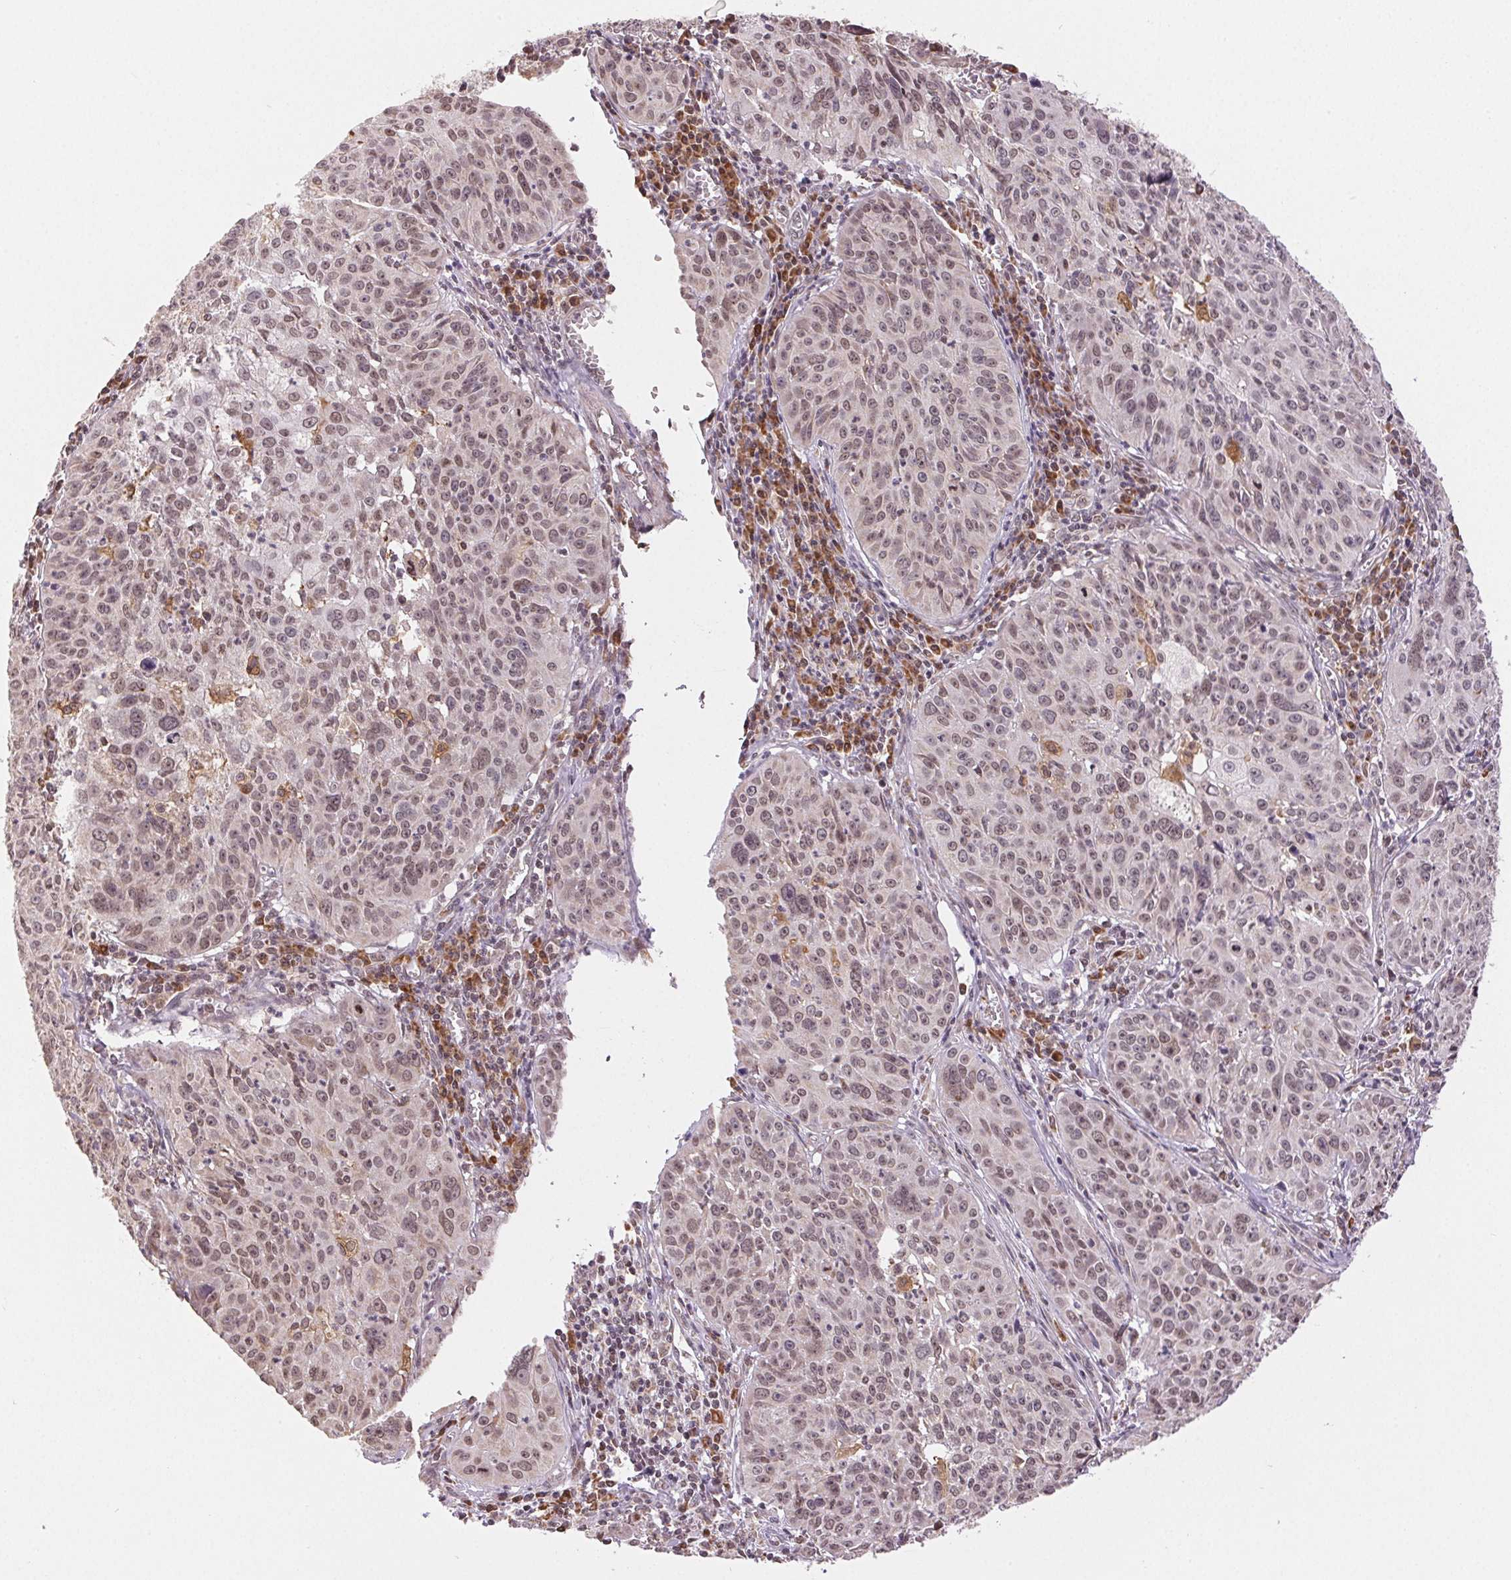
{"staining": {"intensity": "moderate", "quantity": "25%-75%", "location": "nuclear"}, "tissue": "cervical cancer", "cell_type": "Tumor cells", "image_type": "cancer", "snomed": [{"axis": "morphology", "description": "Squamous cell carcinoma, NOS"}, {"axis": "topography", "description": "Cervix"}], "caption": "Cervical cancer stained with a protein marker shows moderate staining in tumor cells.", "gene": "PIWIL4", "patient": {"sex": "female", "age": 31}}